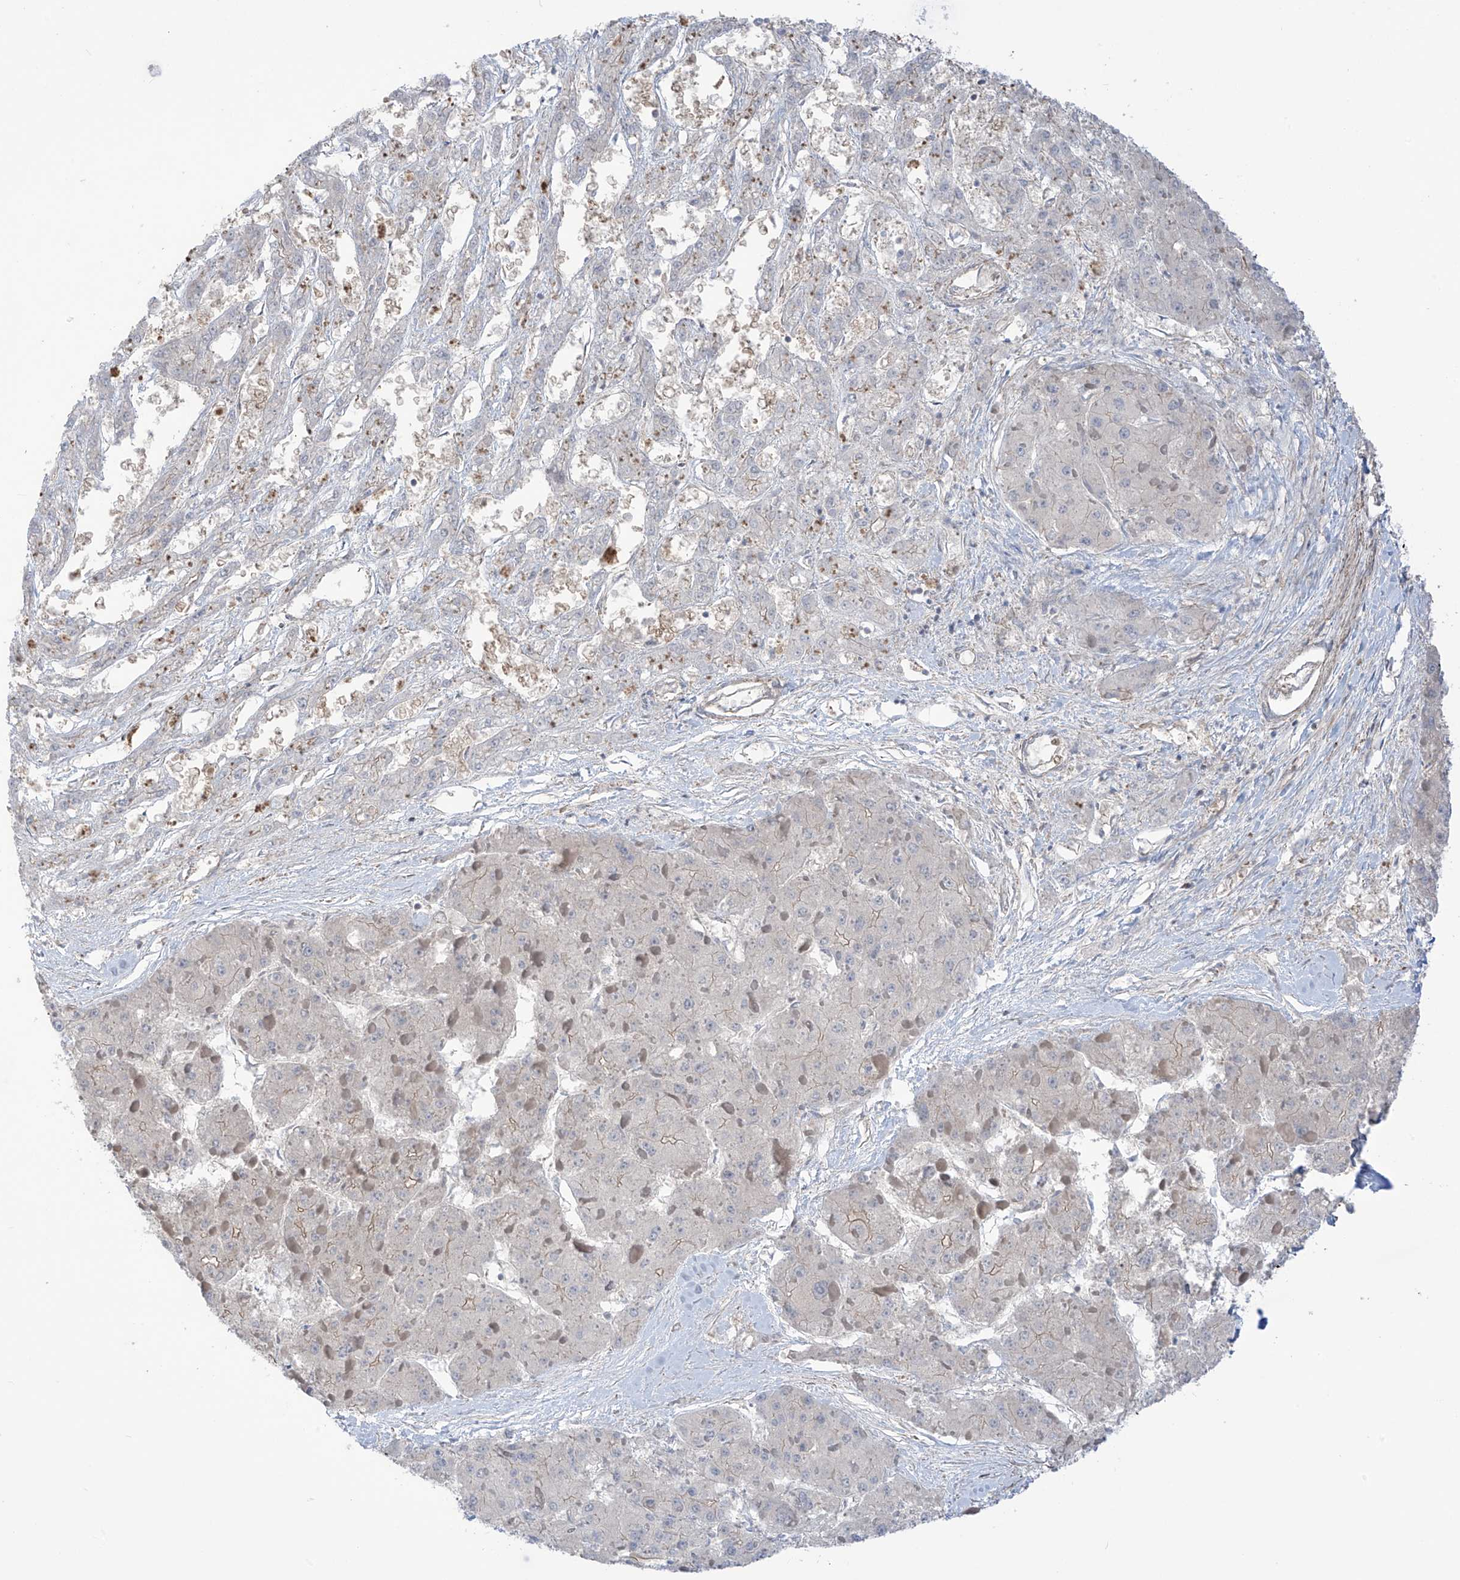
{"staining": {"intensity": "negative", "quantity": "none", "location": "none"}, "tissue": "liver cancer", "cell_type": "Tumor cells", "image_type": "cancer", "snomed": [{"axis": "morphology", "description": "Carcinoma, Hepatocellular, NOS"}, {"axis": "topography", "description": "Liver"}], "caption": "Liver cancer (hepatocellular carcinoma) stained for a protein using IHC displays no expression tumor cells.", "gene": "TRMU", "patient": {"sex": "female", "age": 73}}